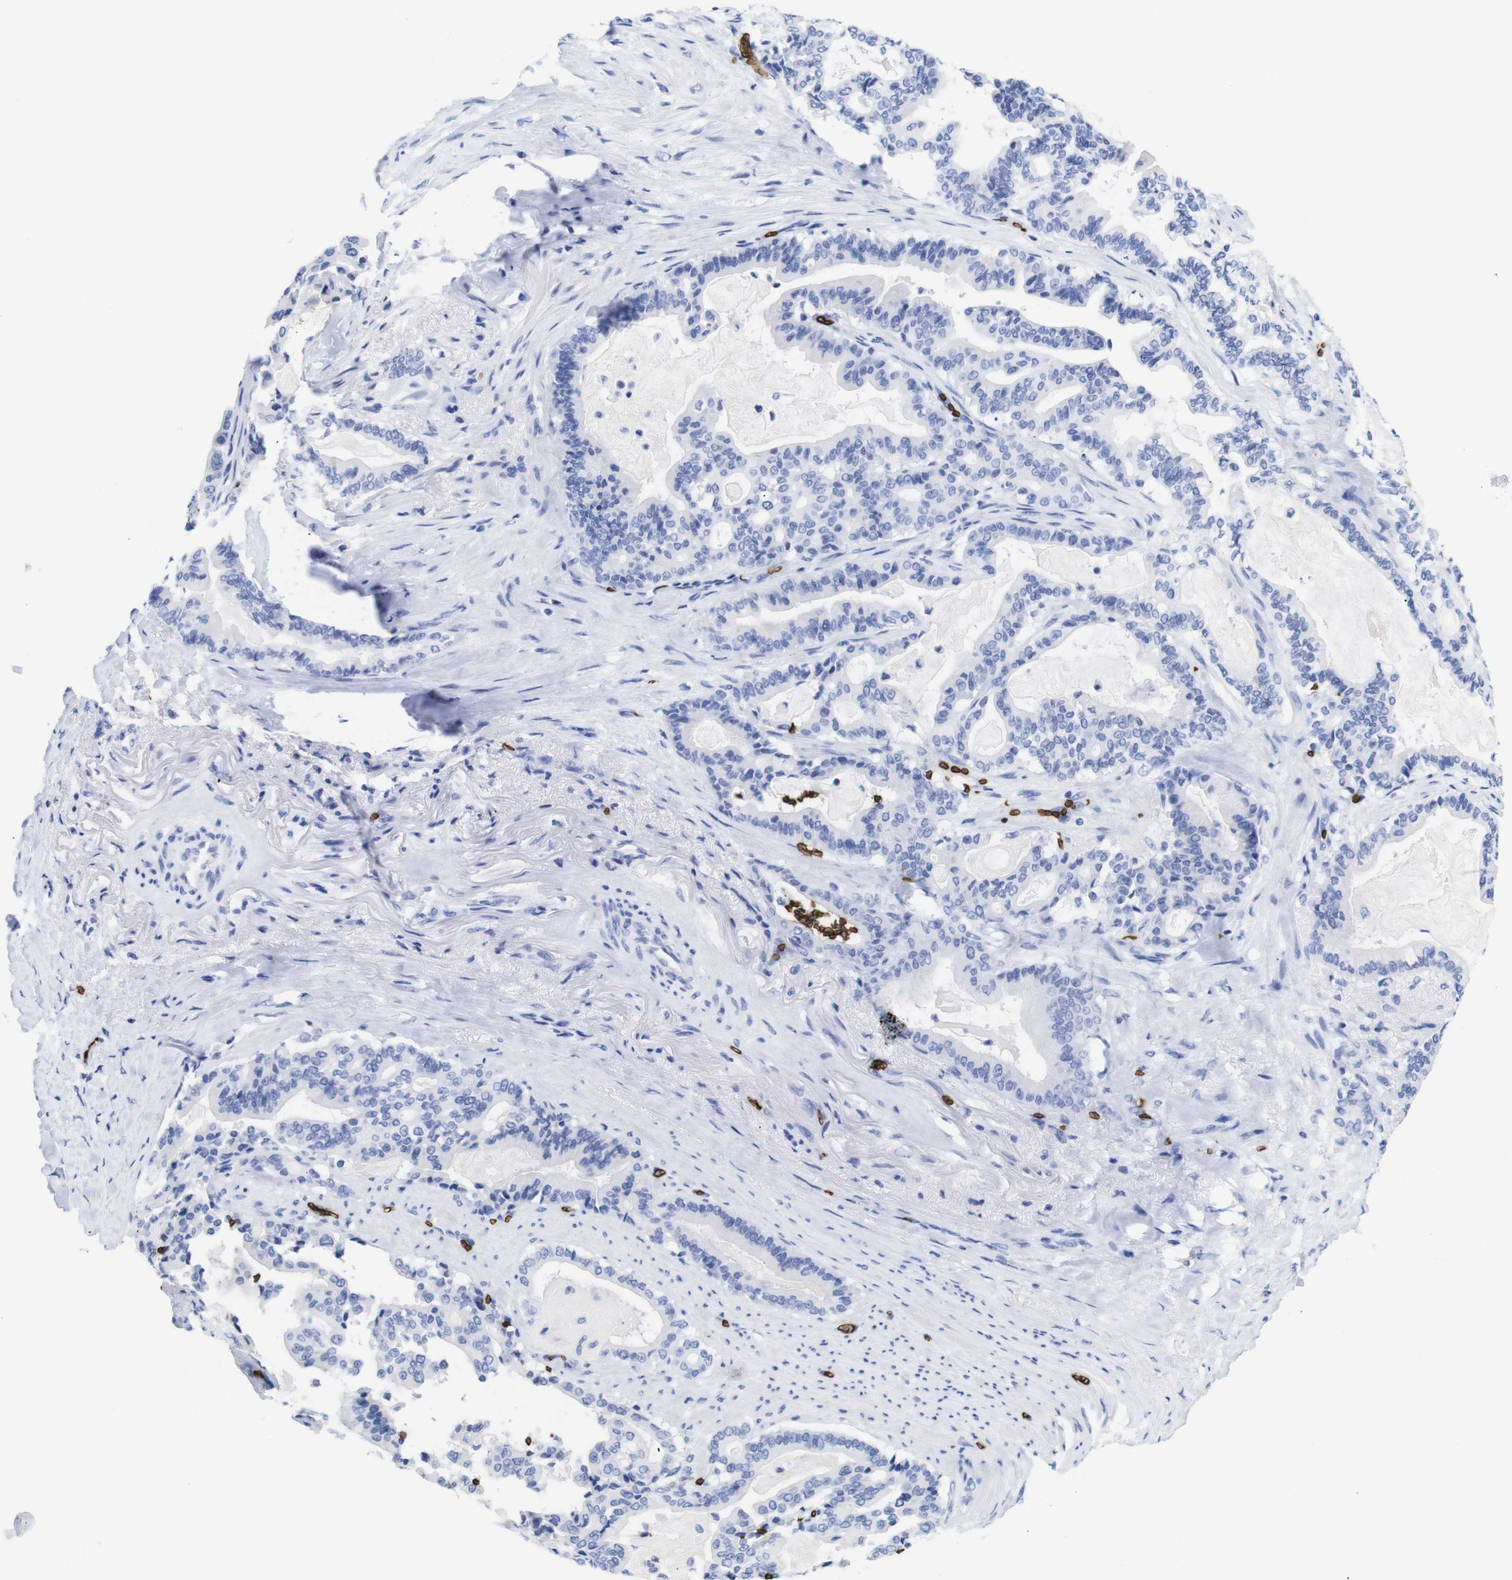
{"staining": {"intensity": "negative", "quantity": "none", "location": "none"}, "tissue": "pancreatic cancer", "cell_type": "Tumor cells", "image_type": "cancer", "snomed": [{"axis": "morphology", "description": "Adenocarcinoma, NOS"}, {"axis": "topography", "description": "Pancreas"}], "caption": "Tumor cells are negative for brown protein staining in pancreatic cancer (adenocarcinoma).", "gene": "S1PR2", "patient": {"sex": "male", "age": 63}}